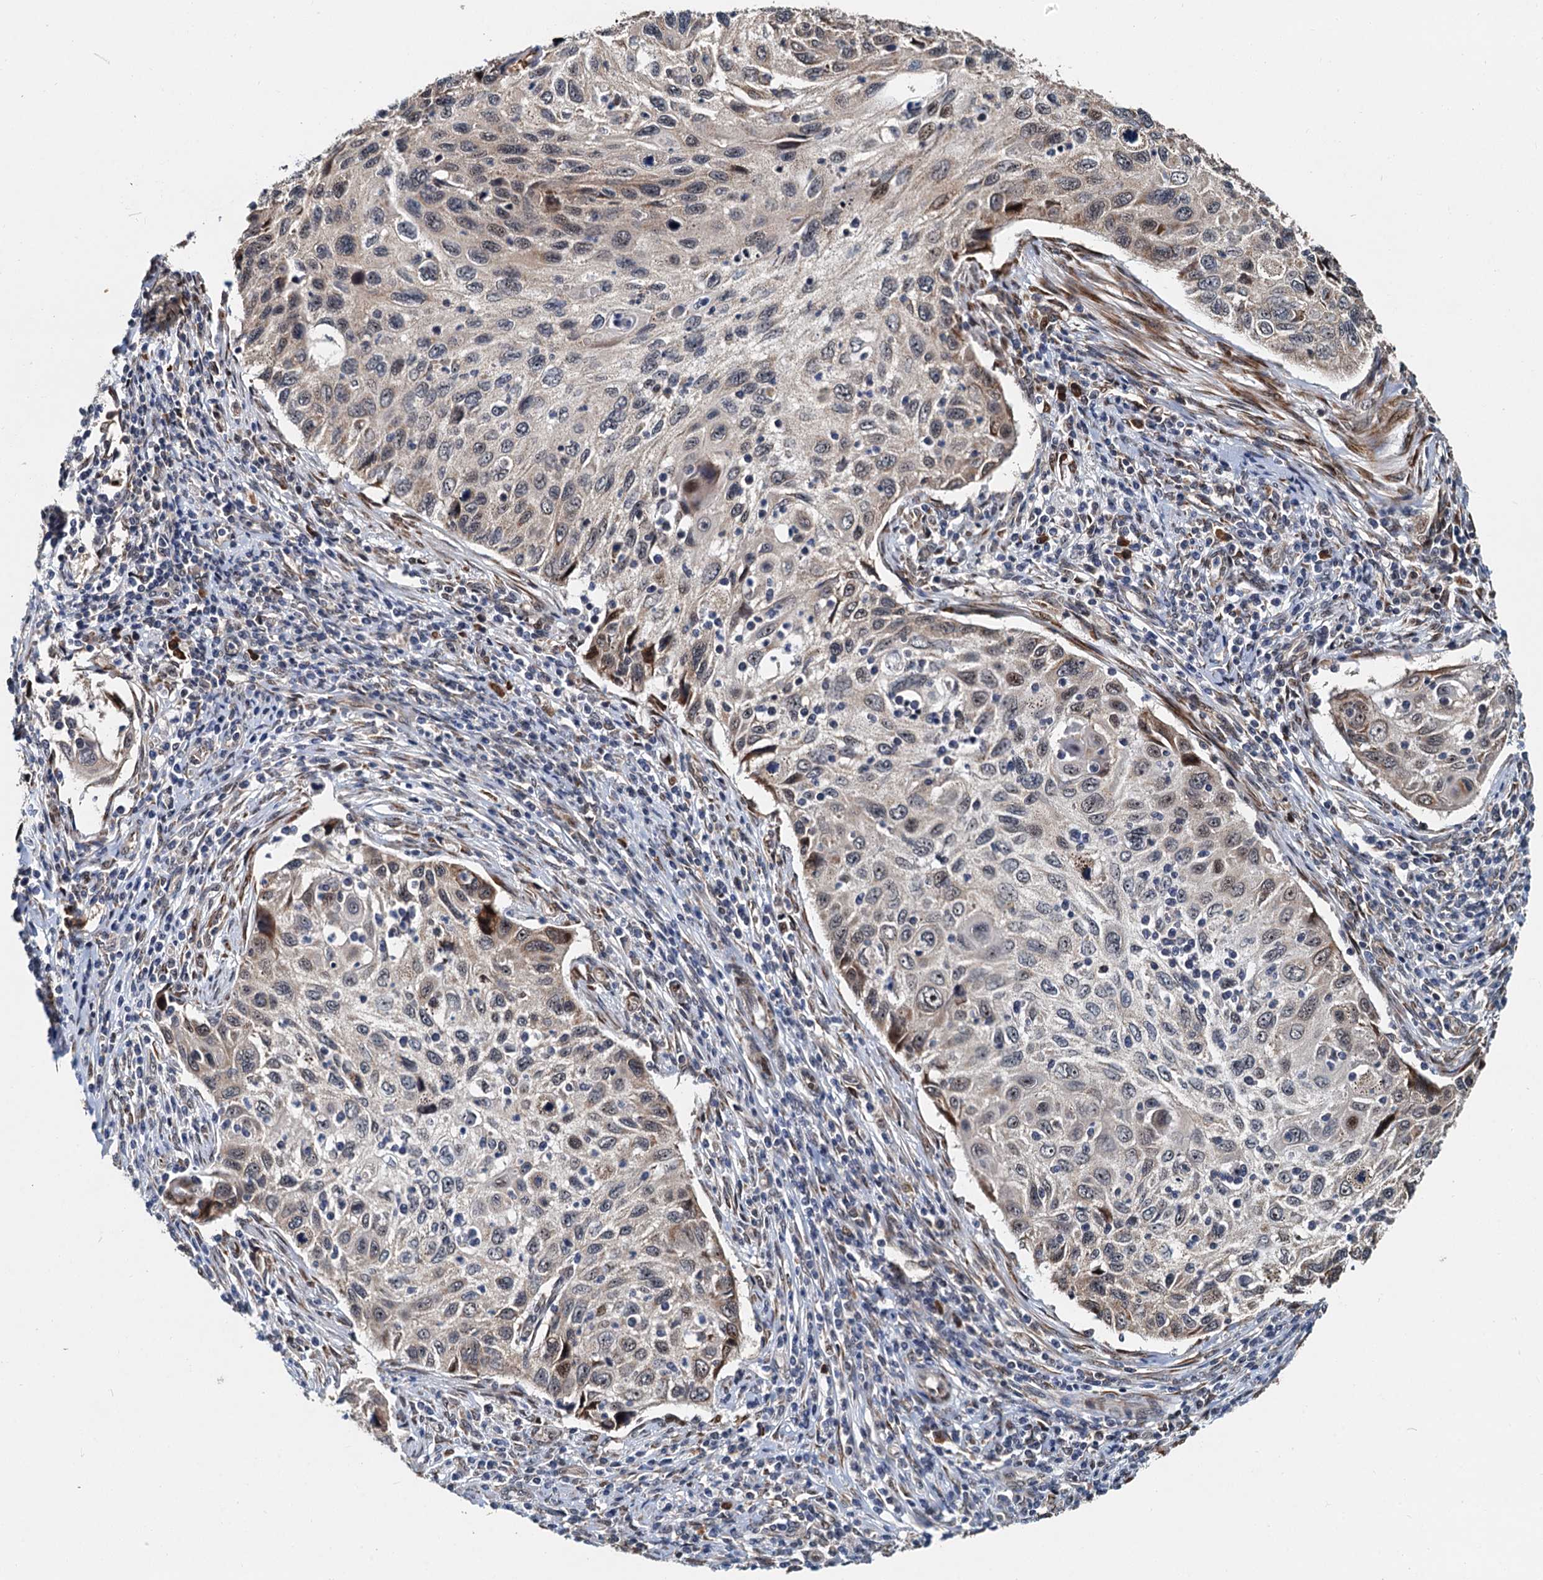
{"staining": {"intensity": "moderate", "quantity": "<25%", "location": "cytoplasmic/membranous,nuclear"}, "tissue": "cervical cancer", "cell_type": "Tumor cells", "image_type": "cancer", "snomed": [{"axis": "morphology", "description": "Squamous cell carcinoma, NOS"}, {"axis": "topography", "description": "Cervix"}], "caption": "This histopathology image reveals squamous cell carcinoma (cervical) stained with IHC to label a protein in brown. The cytoplasmic/membranous and nuclear of tumor cells show moderate positivity for the protein. Nuclei are counter-stained blue.", "gene": "DNAJC21", "patient": {"sex": "female", "age": 70}}